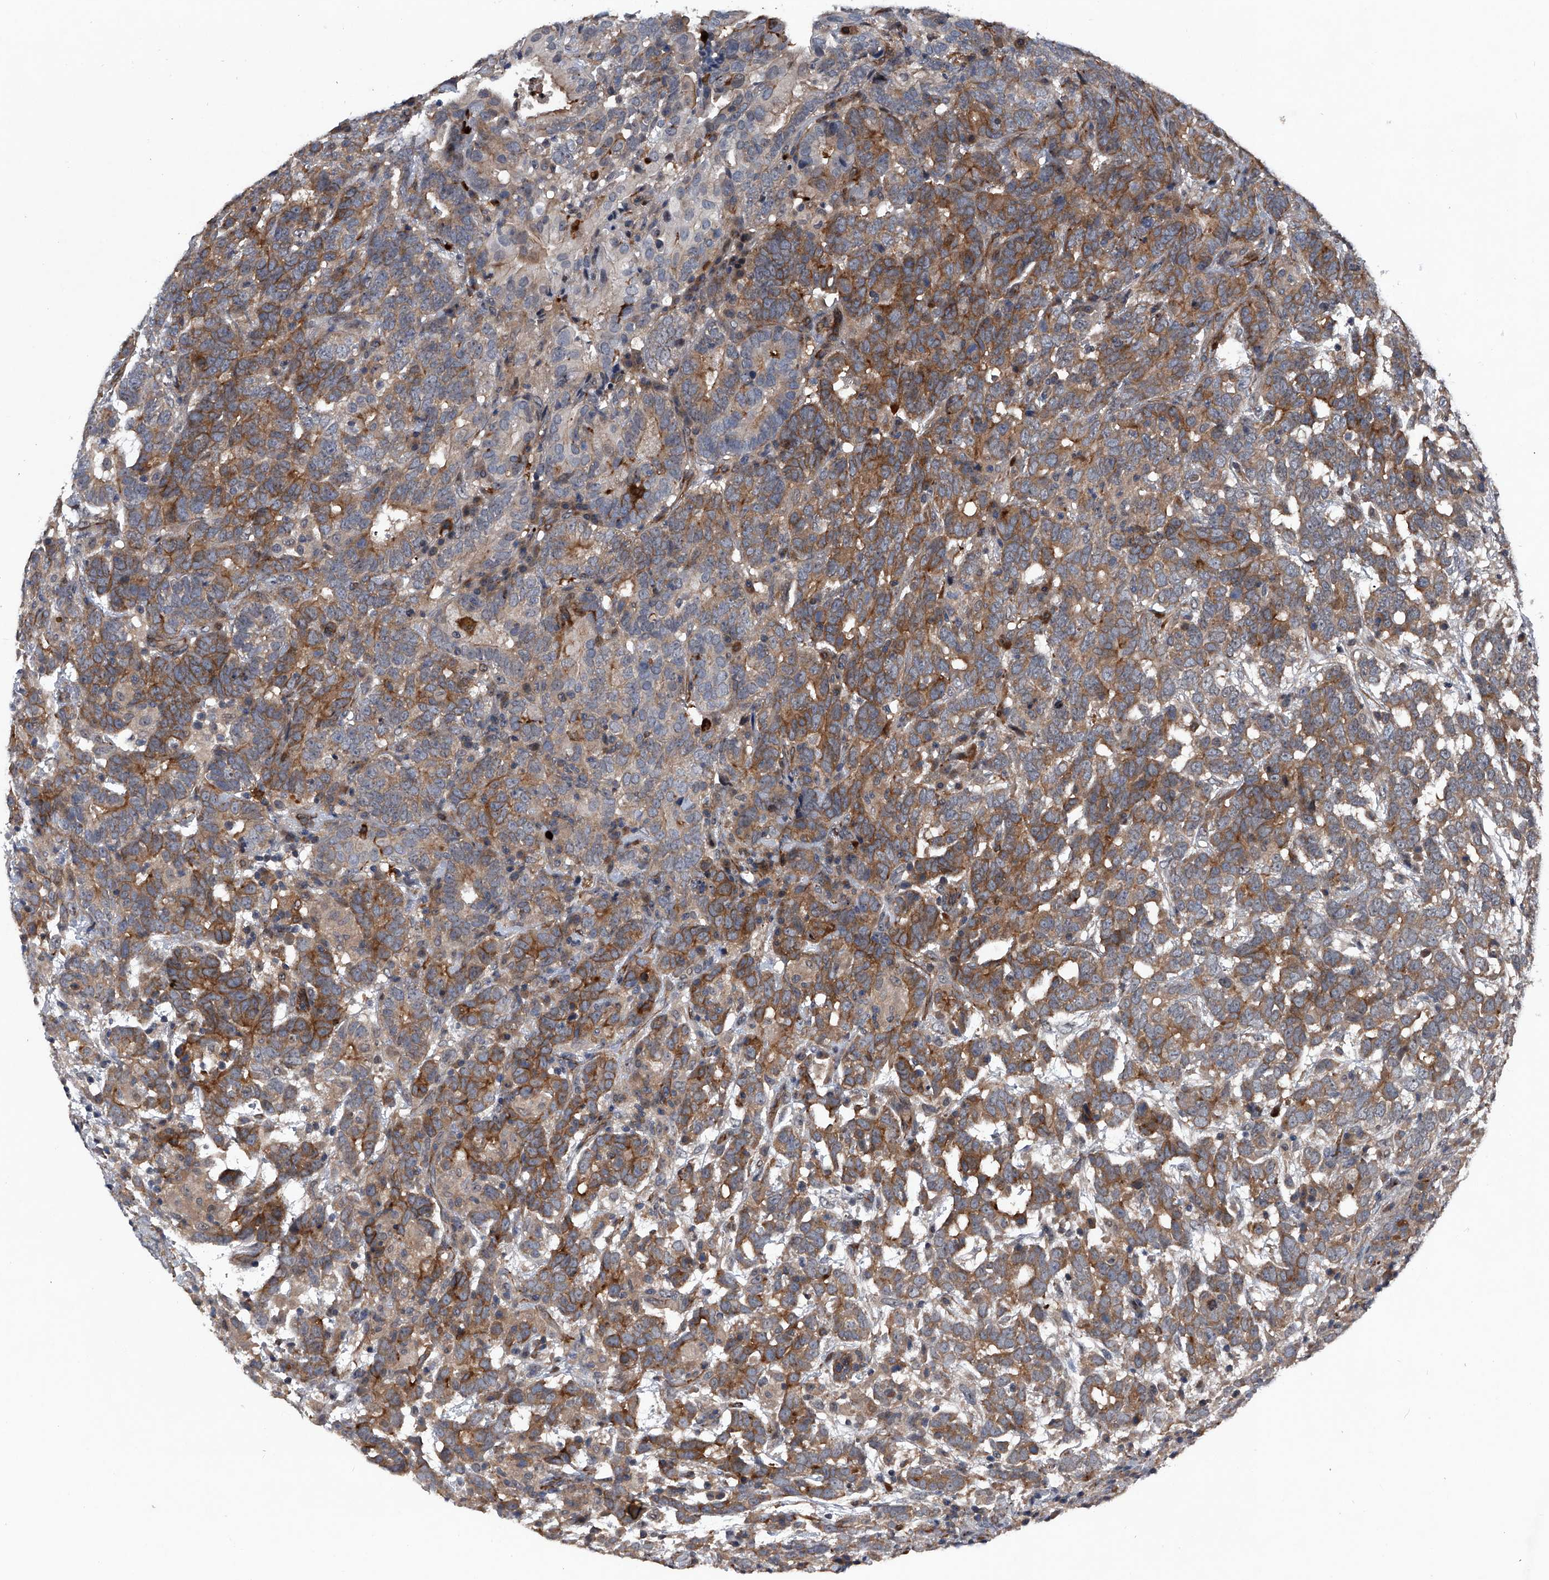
{"staining": {"intensity": "moderate", "quantity": ">75%", "location": "cytoplasmic/membranous"}, "tissue": "testis cancer", "cell_type": "Tumor cells", "image_type": "cancer", "snomed": [{"axis": "morphology", "description": "Carcinoma, Embryonal, NOS"}, {"axis": "topography", "description": "Testis"}], "caption": "Immunohistochemical staining of human testis cancer (embryonal carcinoma) shows medium levels of moderate cytoplasmic/membranous staining in approximately >75% of tumor cells. Ihc stains the protein in brown and the nuclei are stained blue.", "gene": "MAPKAP1", "patient": {"sex": "male", "age": 26}}